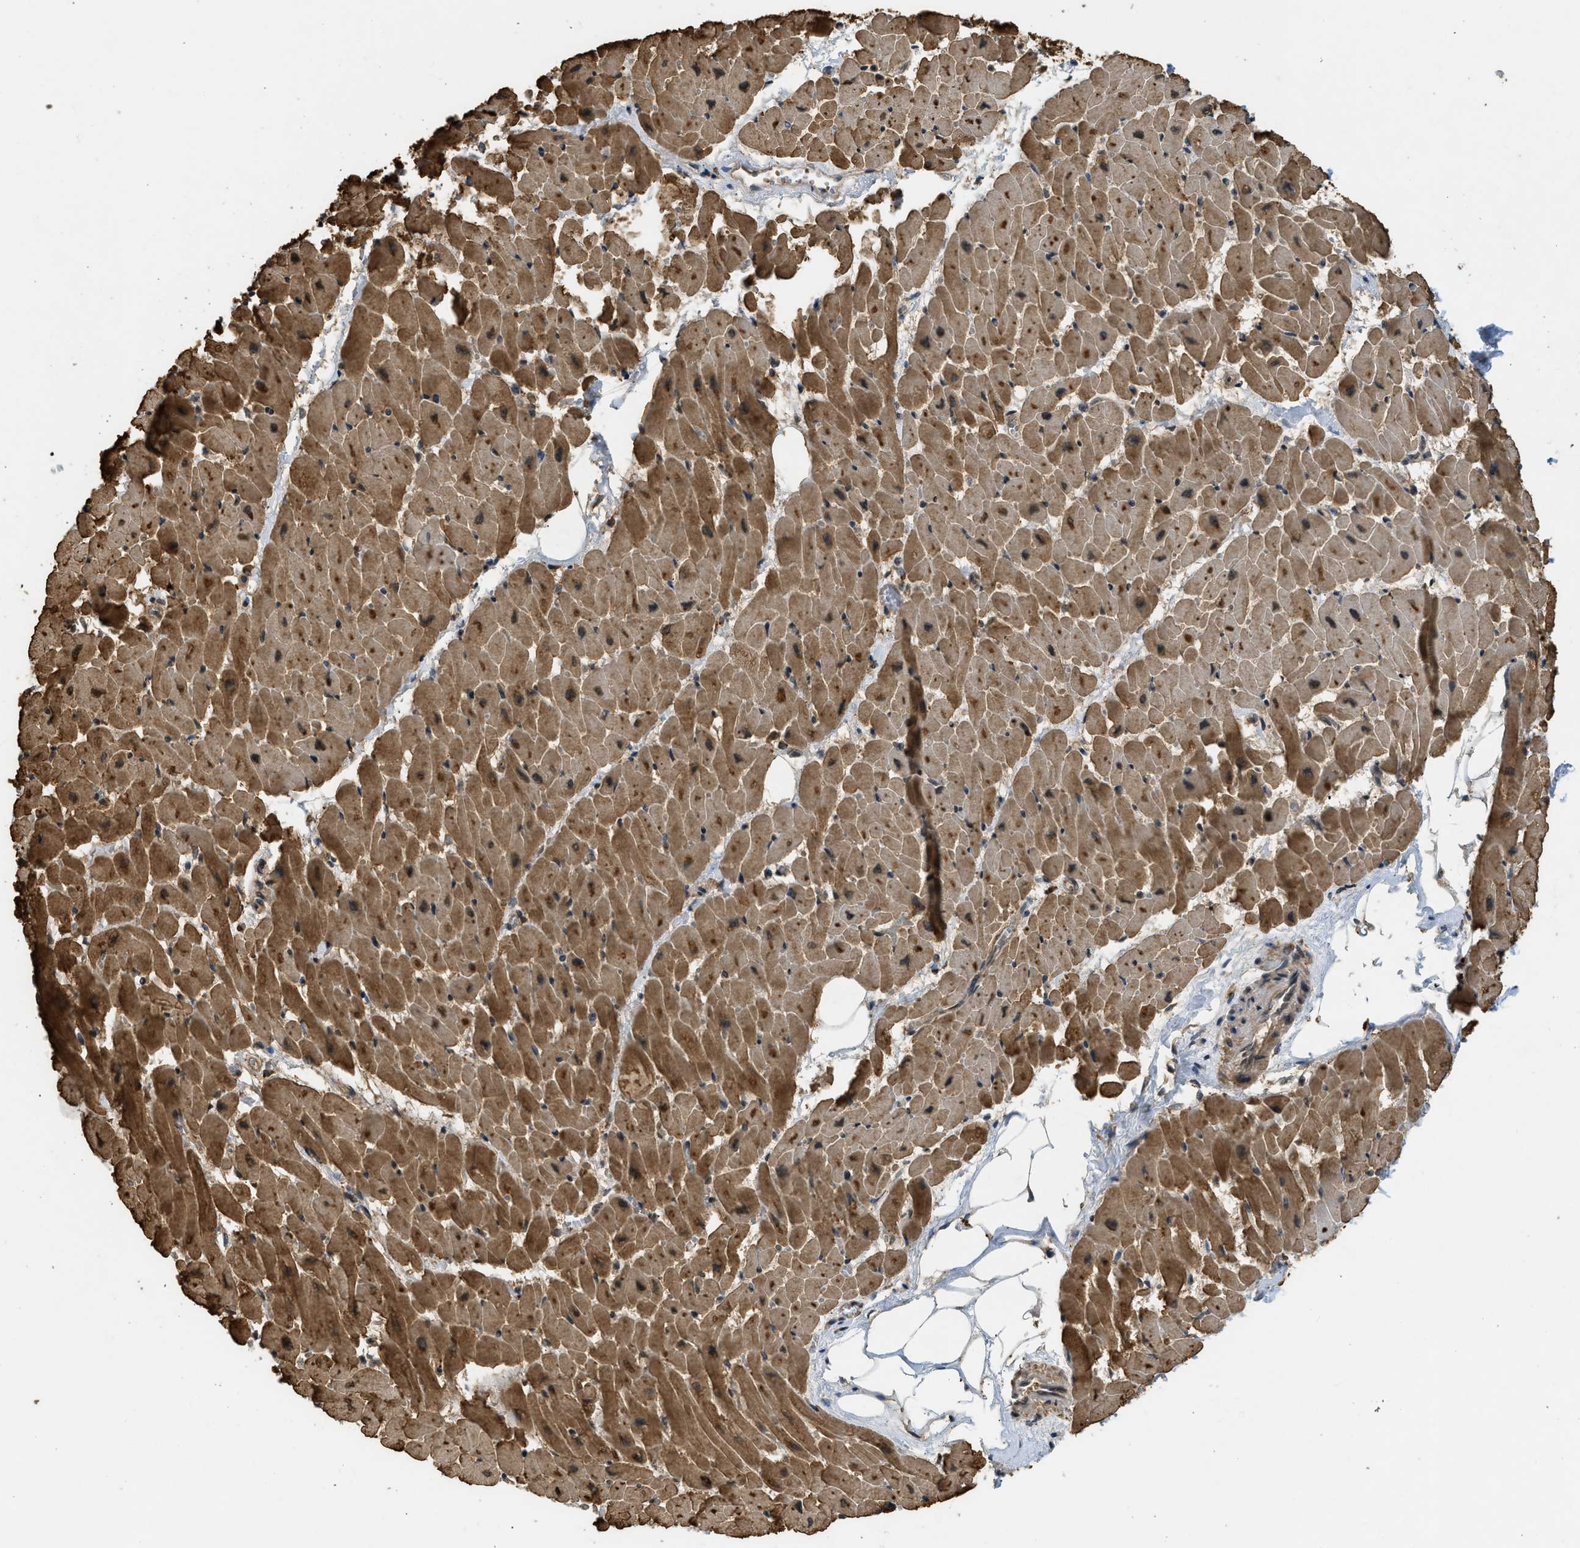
{"staining": {"intensity": "moderate", "quantity": ">75%", "location": "cytoplasmic/membranous"}, "tissue": "heart muscle", "cell_type": "Cardiomyocytes", "image_type": "normal", "snomed": [{"axis": "morphology", "description": "Normal tissue, NOS"}, {"axis": "topography", "description": "Heart"}], "caption": "Moderate cytoplasmic/membranous protein staining is seen in approximately >75% of cardiomyocytes in heart muscle.", "gene": "ADCY8", "patient": {"sex": "female", "age": 19}}